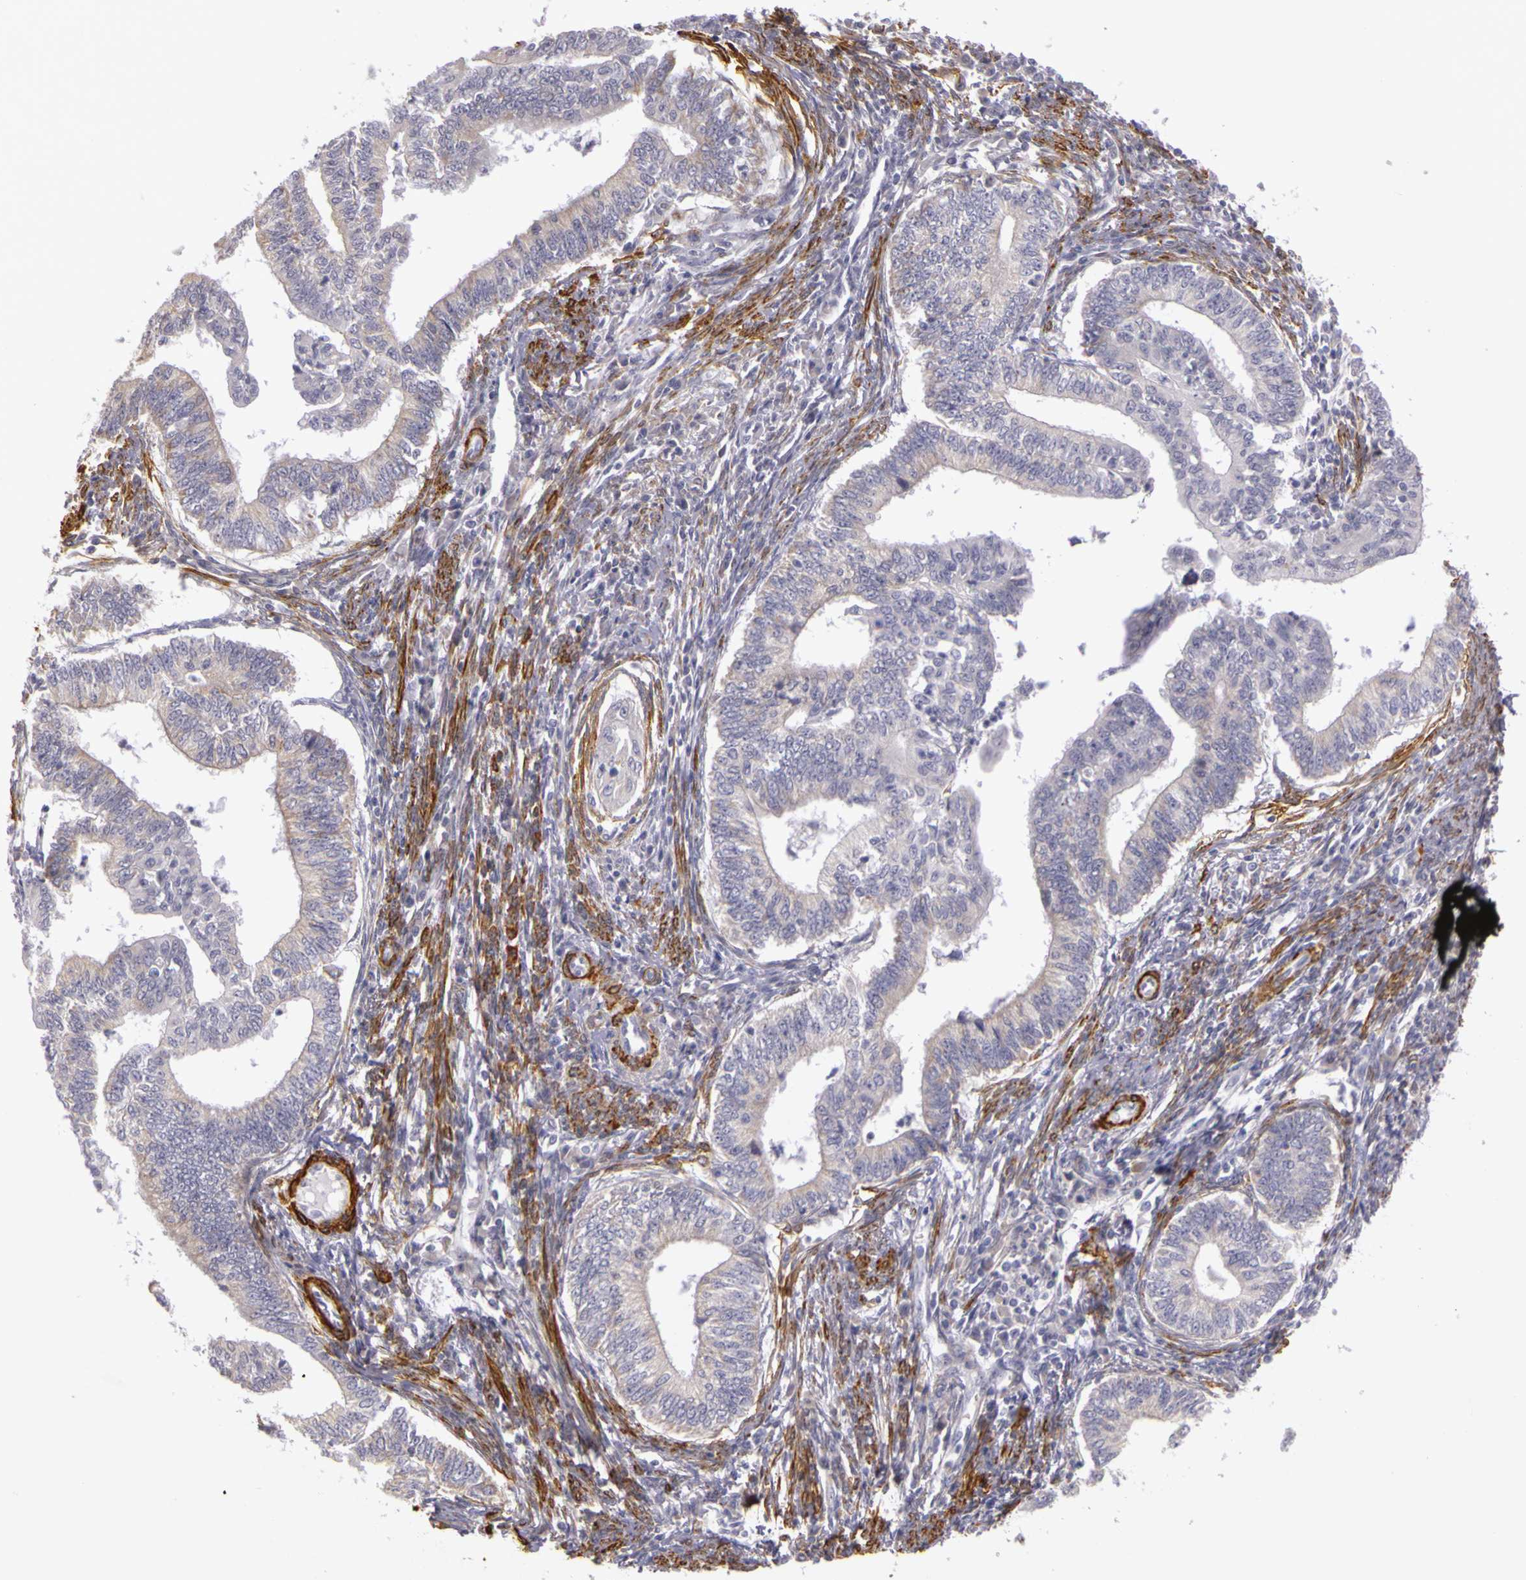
{"staining": {"intensity": "weak", "quantity": ">75%", "location": "cytoplasmic/membranous"}, "tissue": "endometrial cancer", "cell_type": "Tumor cells", "image_type": "cancer", "snomed": [{"axis": "morphology", "description": "Adenocarcinoma, NOS"}, {"axis": "topography", "description": "Endometrium"}], "caption": "About >75% of tumor cells in endometrial adenocarcinoma reveal weak cytoplasmic/membranous protein positivity as visualized by brown immunohistochemical staining.", "gene": "CNTN2", "patient": {"sex": "female", "age": 66}}